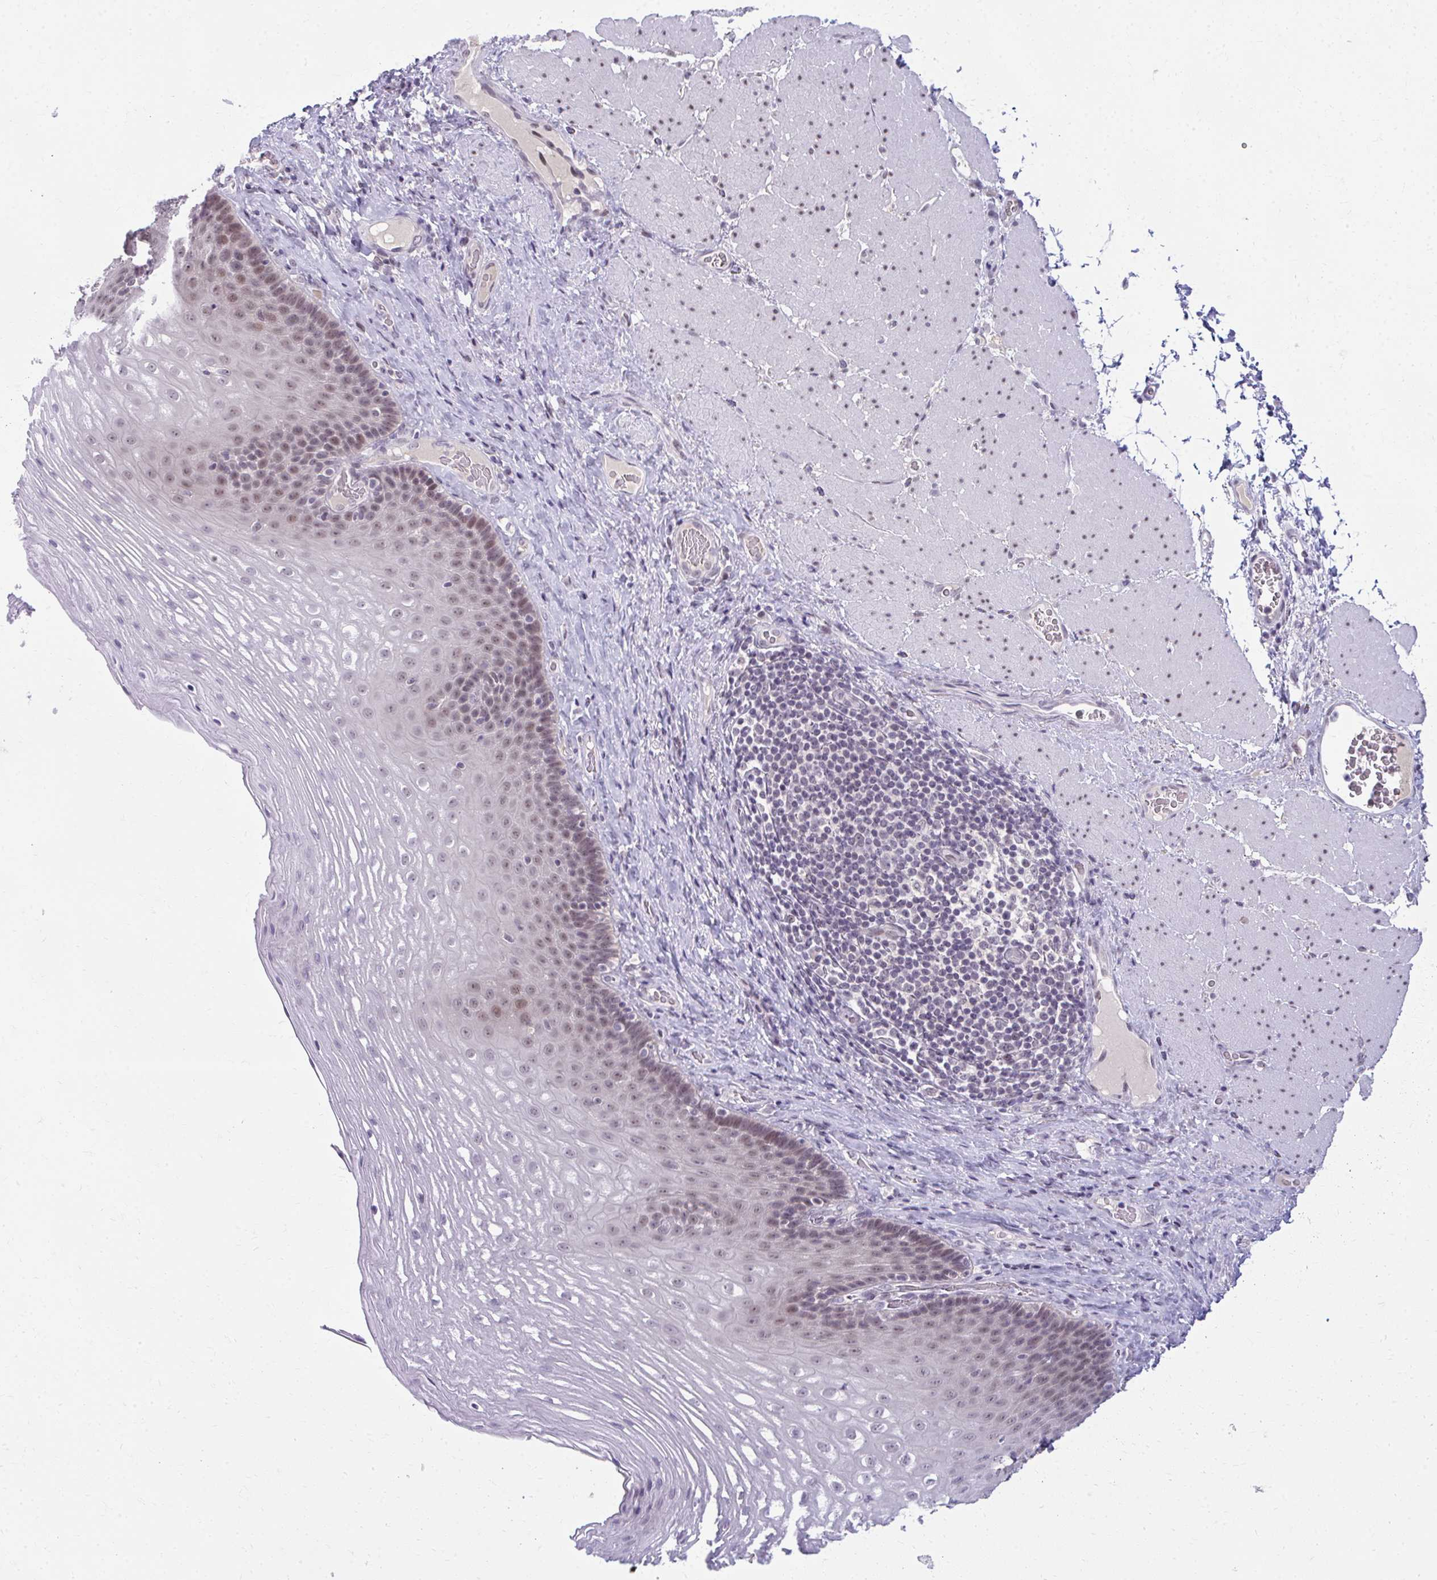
{"staining": {"intensity": "weak", "quantity": "25%-75%", "location": "nuclear"}, "tissue": "esophagus", "cell_type": "Squamous epithelial cells", "image_type": "normal", "snomed": [{"axis": "morphology", "description": "Normal tissue, NOS"}, {"axis": "topography", "description": "Esophagus"}], "caption": "Immunohistochemistry (IHC) (DAB (3,3'-diaminobenzidine)) staining of unremarkable human esophagus shows weak nuclear protein expression in about 25%-75% of squamous epithelial cells. Immunohistochemistry stains the protein in brown and the nuclei are stained blue.", "gene": "MAF1", "patient": {"sex": "male", "age": 62}}